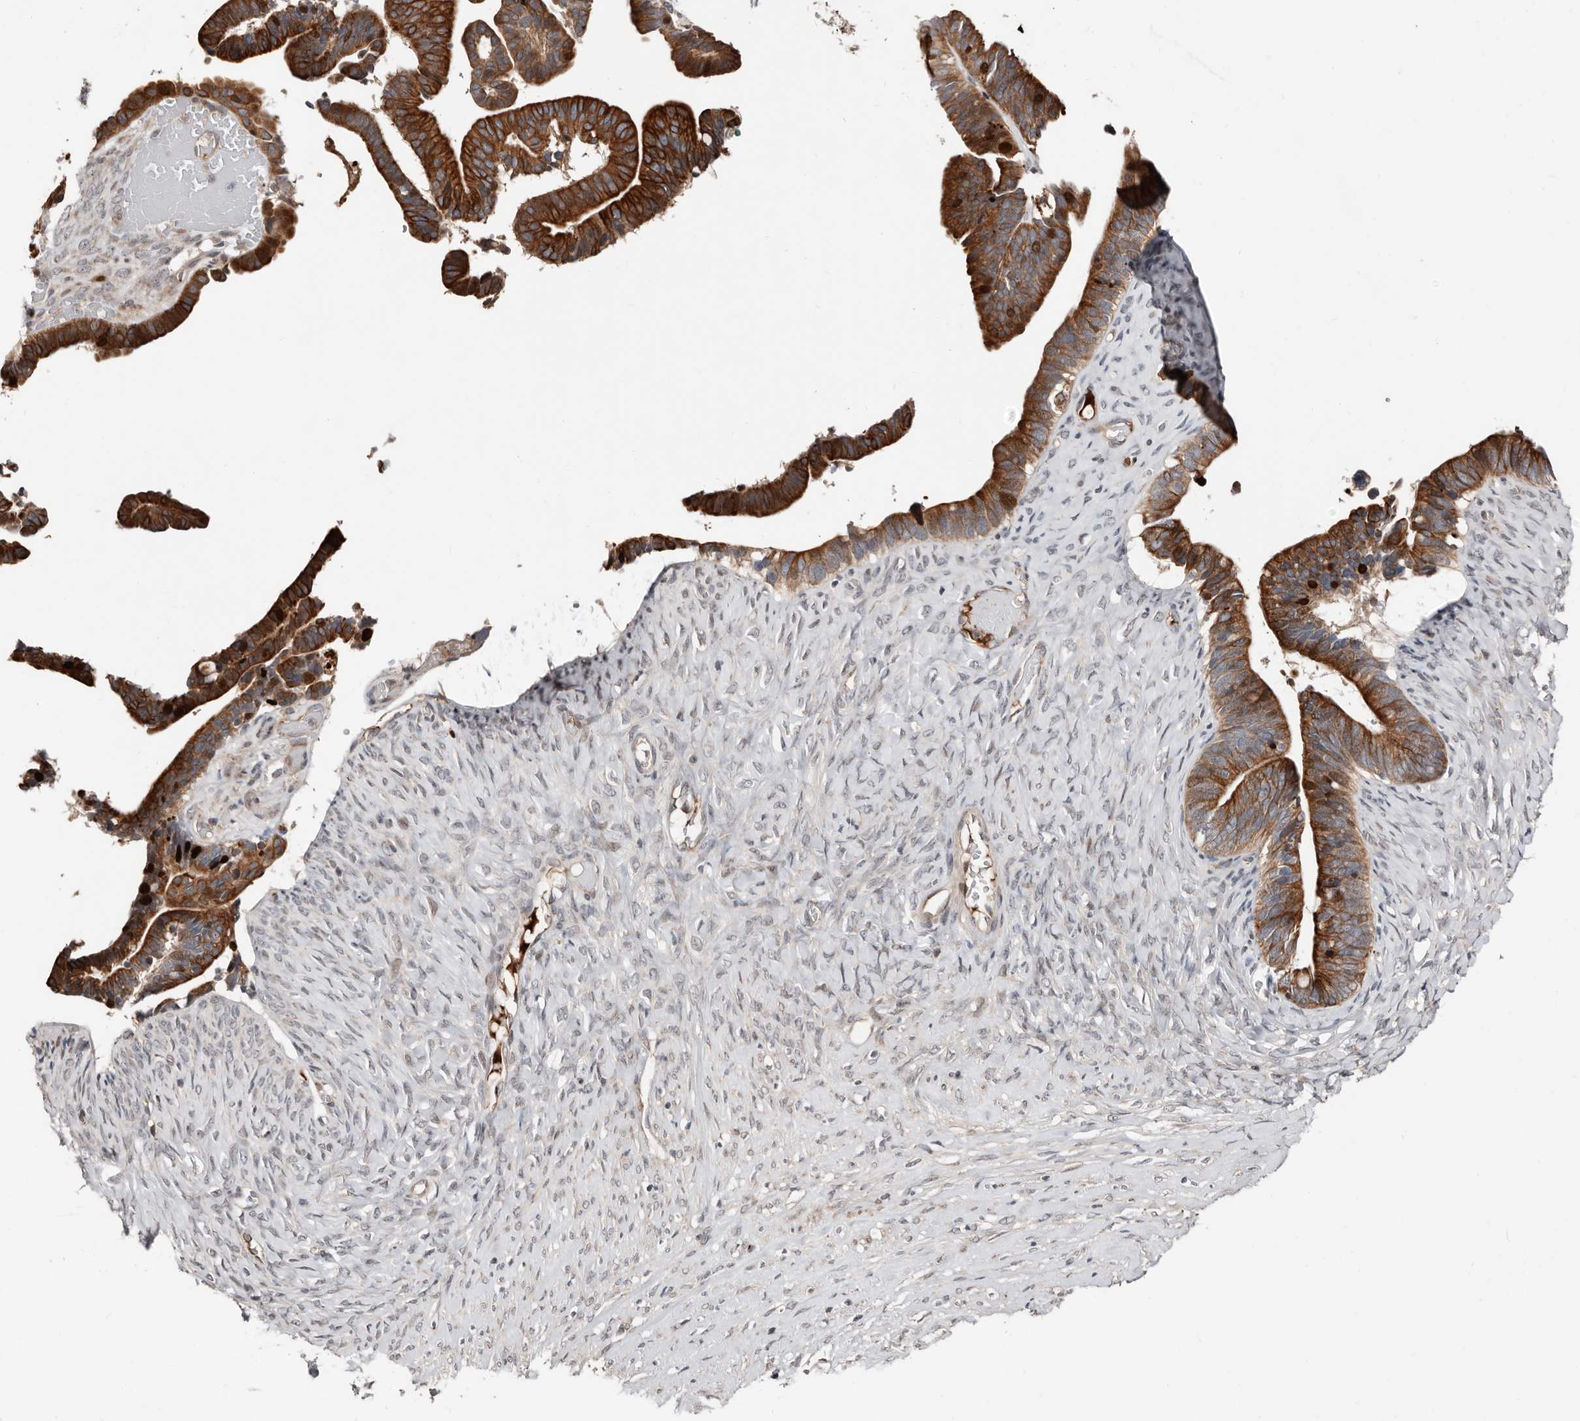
{"staining": {"intensity": "strong", "quantity": ">75%", "location": "cytoplasmic/membranous"}, "tissue": "ovarian cancer", "cell_type": "Tumor cells", "image_type": "cancer", "snomed": [{"axis": "morphology", "description": "Cystadenocarcinoma, serous, NOS"}, {"axis": "topography", "description": "Ovary"}], "caption": "Immunohistochemical staining of human ovarian cancer displays high levels of strong cytoplasmic/membranous expression in about >75% of tumor cells.", "gene": "SMYD4", "patient": {"sex": "female", "age": 56}}